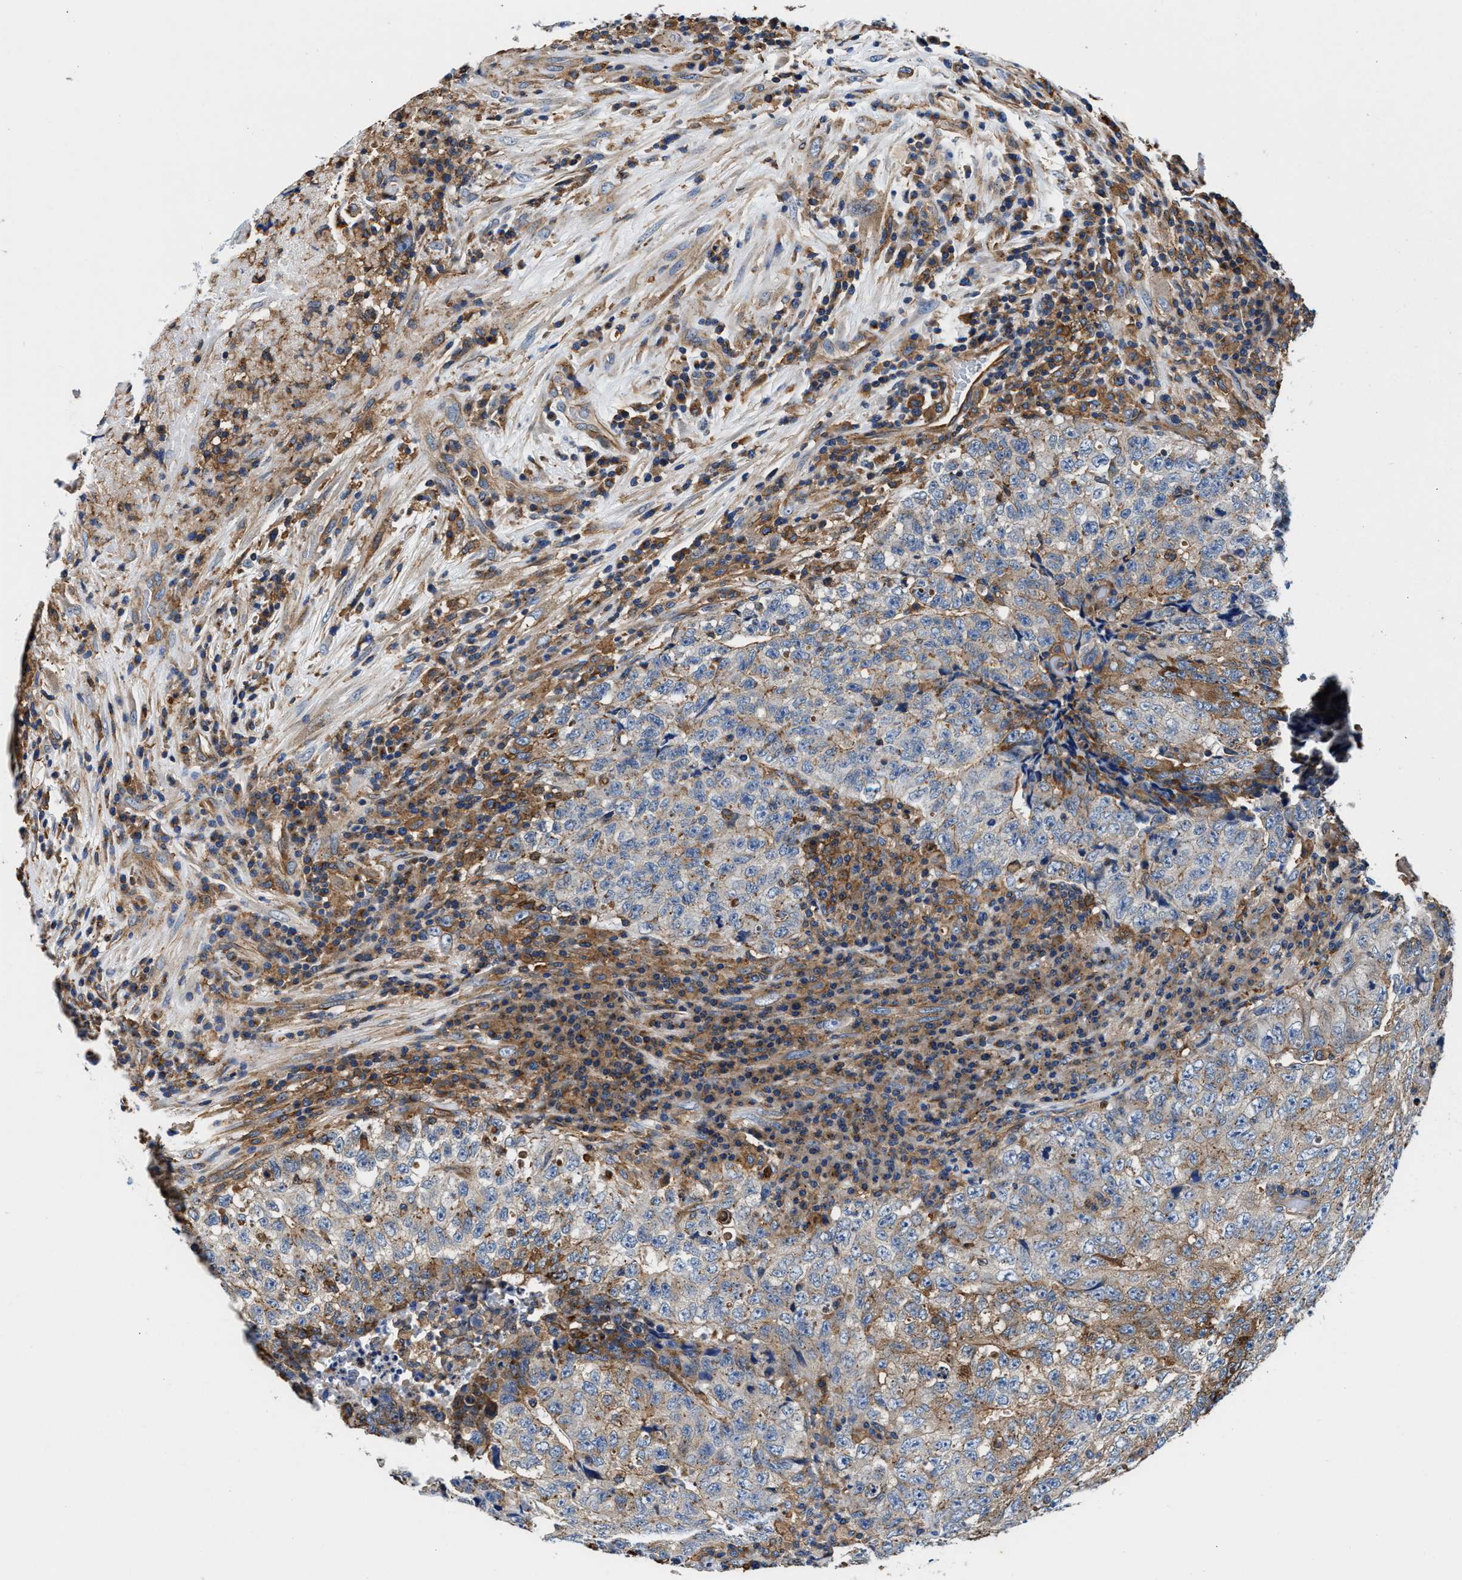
{"staining": {"intensity": "moderate", "quantity": "<25%", "location": "cytoplasmic/membranous"}, "tissue": "testis cancer", "cell_type": "Tumor cells", "image_type": "cancer", "snomed": [{"axis": "morphology", "description": "Necrosis, NOS"}, {"axis": "morphology", "description": "Carcinoma, Embryonal, NOS"}, {"axis": "topography", "description": "Testis"}], "caption": "Testis cancer (embryonal carcinoma) tissue shows moderate cytoplasmic/membranous staining in approximately <25% of tumor cells", "gene": "PPP1R9B", "patient": {"sex": "male", "age": 19}}